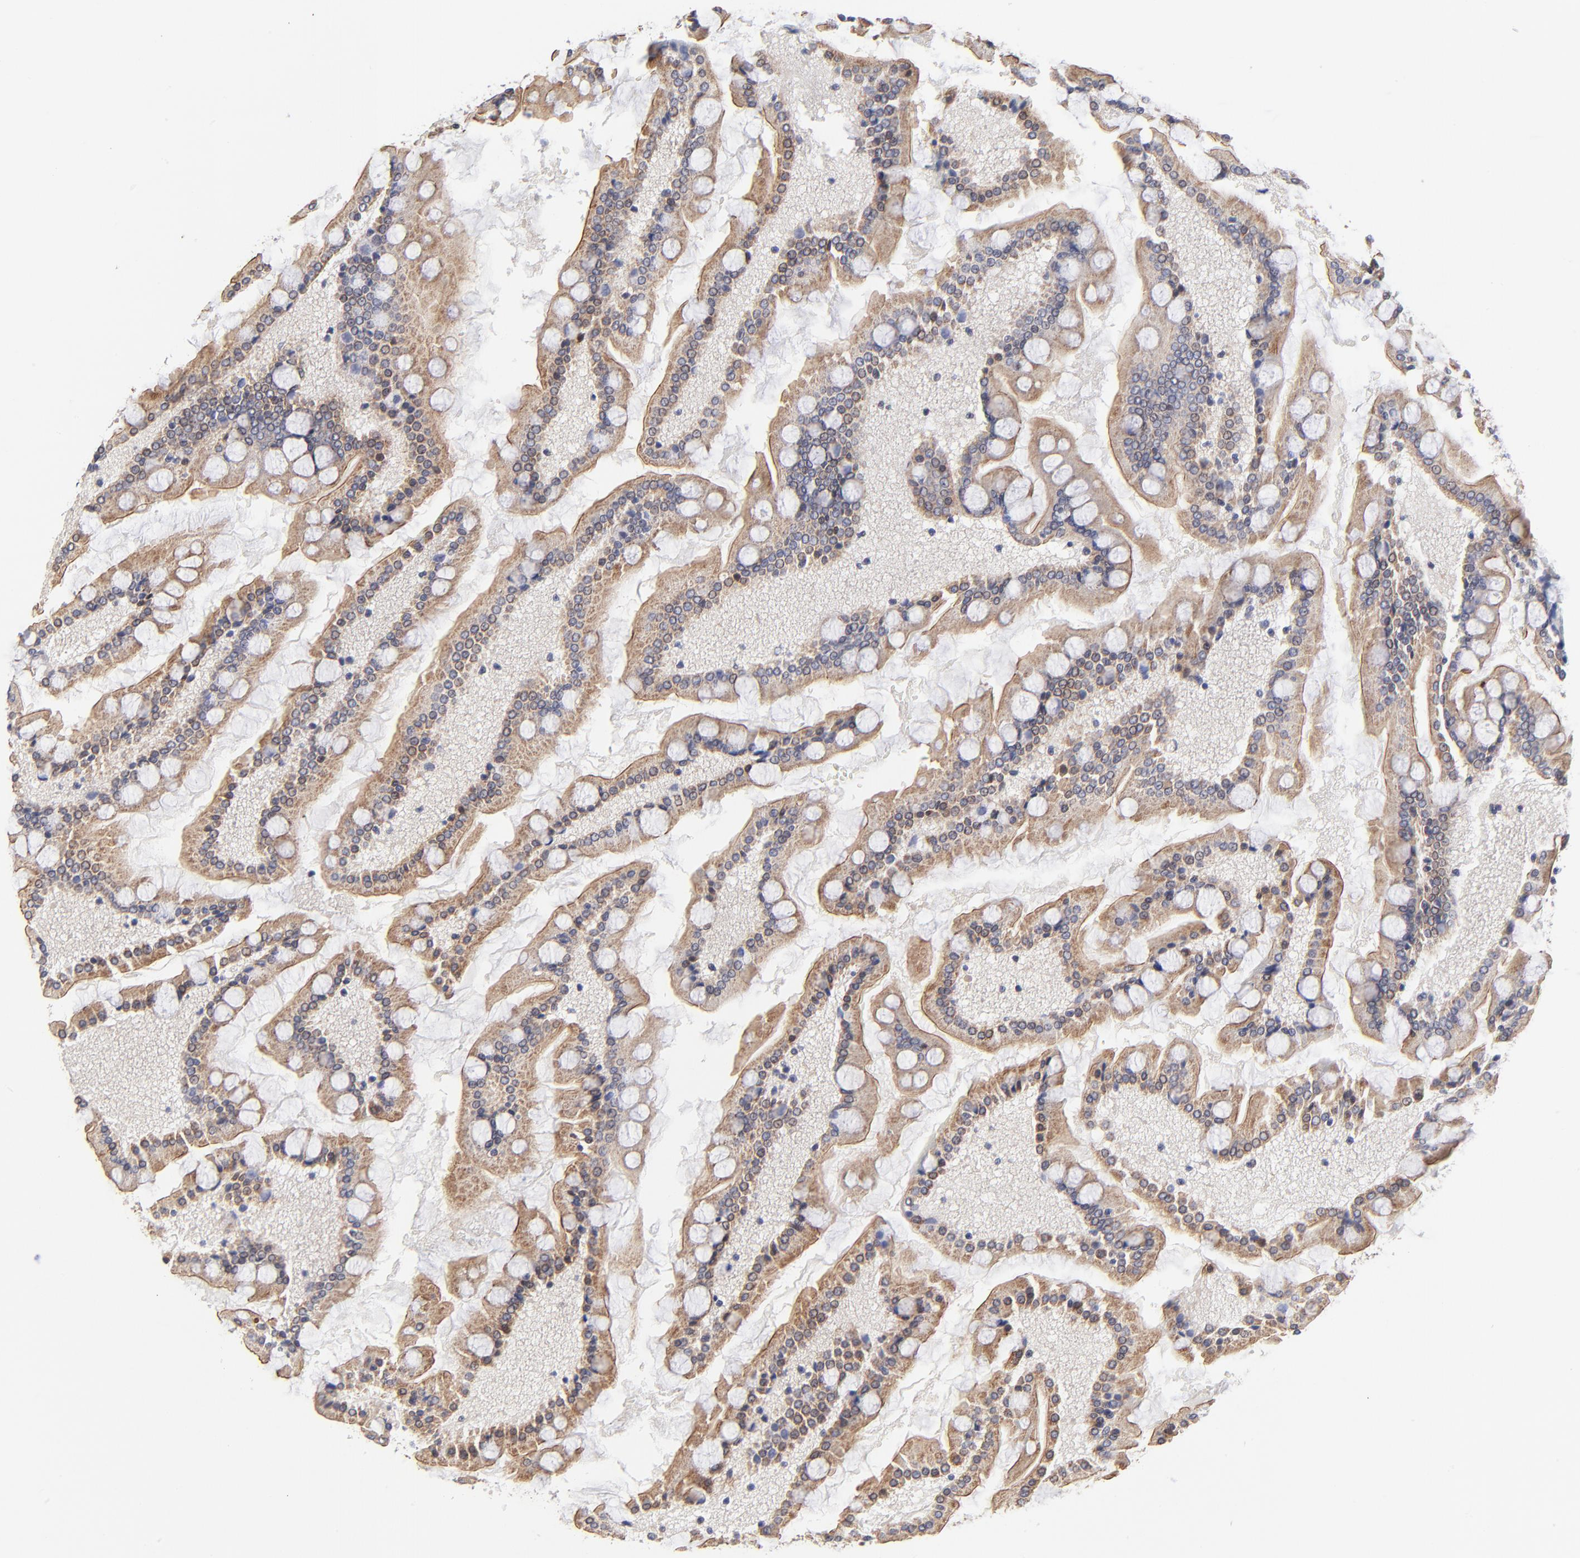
{"staining": {"intensity": "moderate", "quantity": ">75%", "location": "cytoplasmic/membranous"}, "tissue": "small intestine", "cell_type": "Glandular cells", "image_type": "normal", "snomed": [{"axis": "morphology", "description": "Normal tissue, NOS"}, {"axis": "topography", "description": "Small intestine"}], "caption": "Immunohistochemical staining of unremarkable human small intestine reveals >75% levels of moderate cytoplasmic/membranous protein expression in about >75% of glandular cells.", "gene": "FBXL12", "patient": {"sex": "male", "age": 41}}